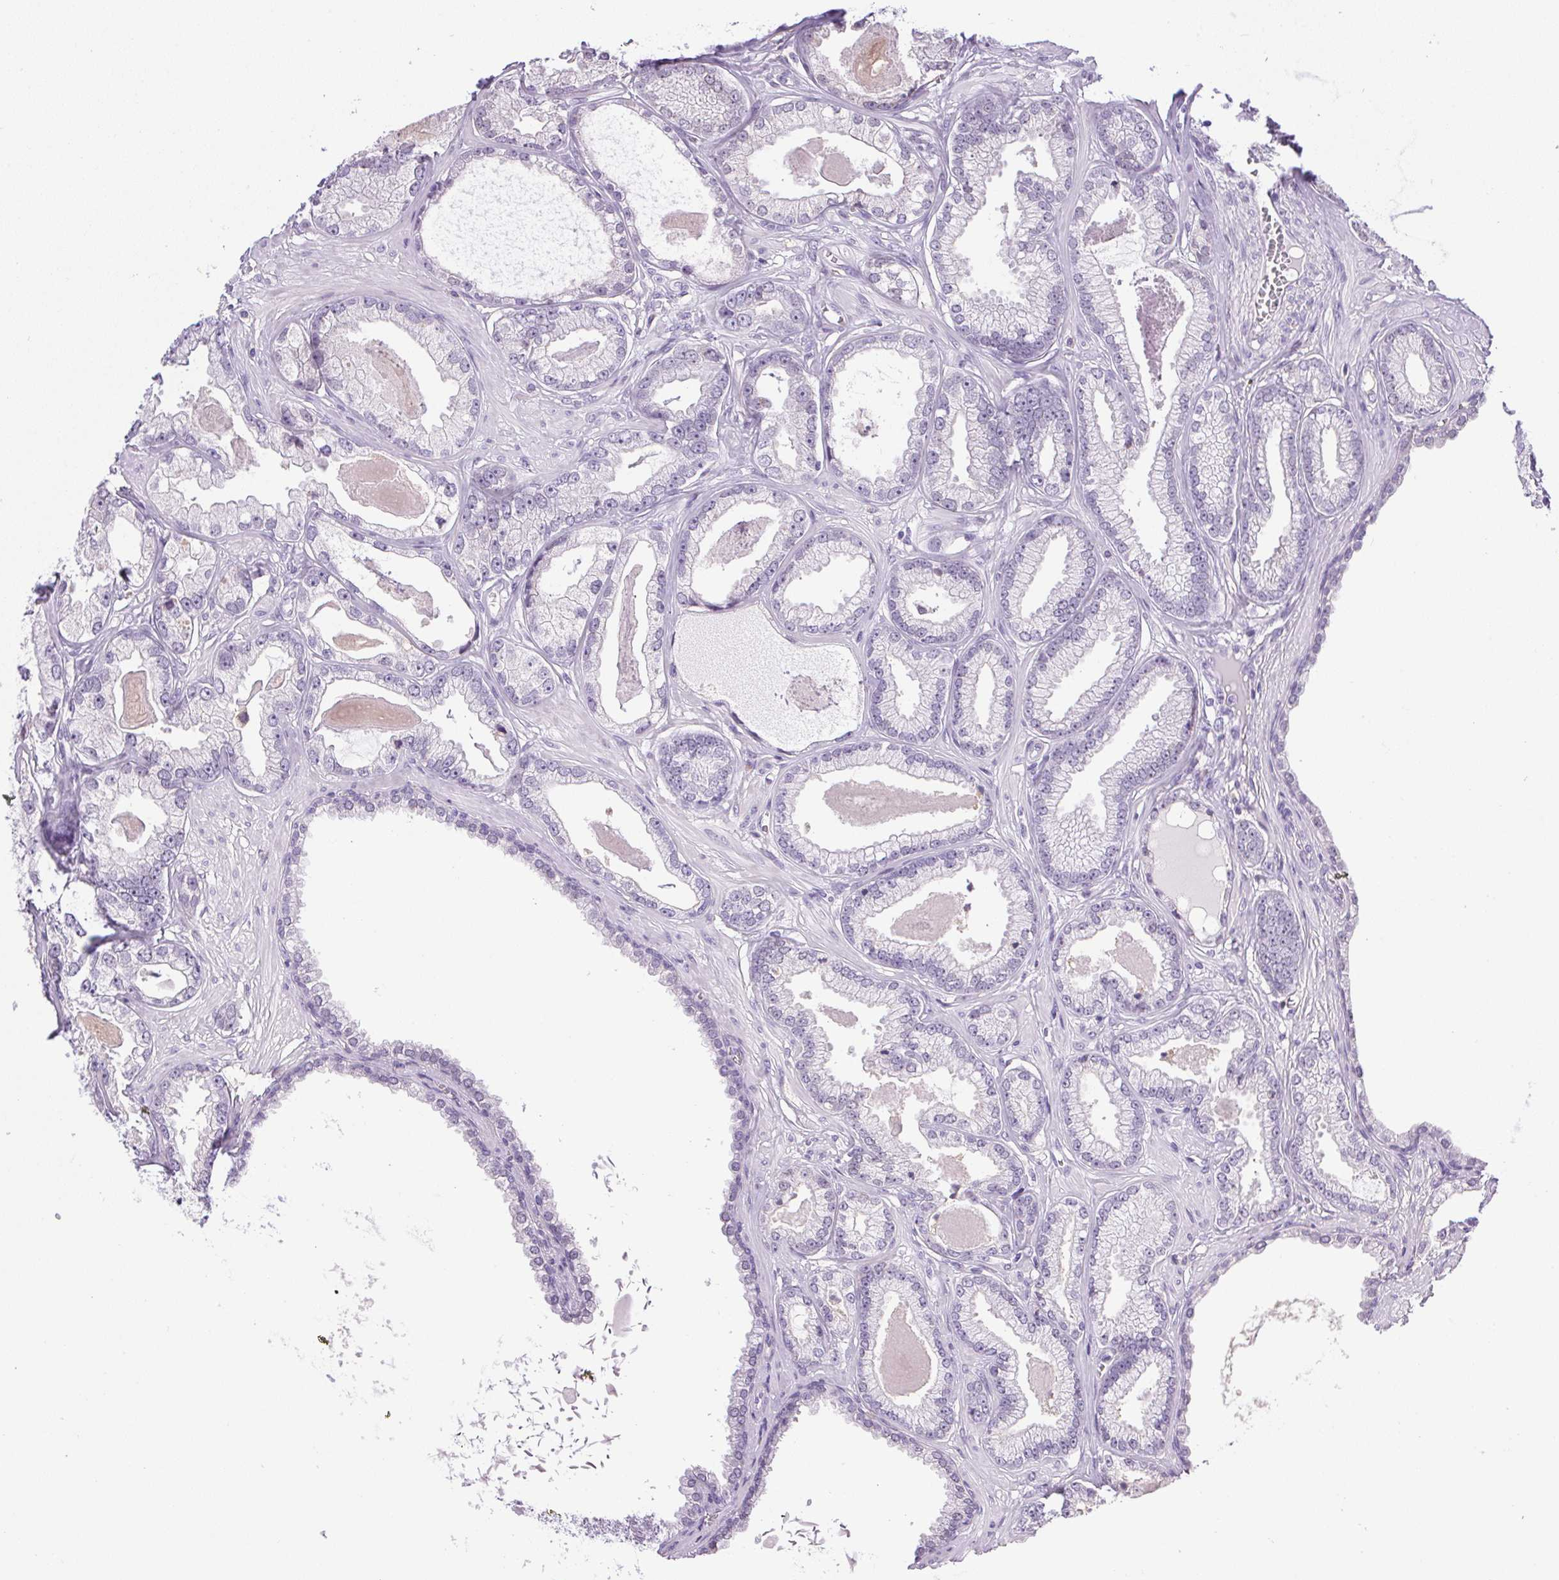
{"staining": {"intensity": "negative", "quantity": "none", "location": "none"}, "tissue": "prostate cancer", "cell_type": "Tumor cells", "image_type": "cancer", "snomed": [{"axis": "morphology", "description": "Adenocarcinoma, Low grade"}, {"axis": "topography", "description": "Prostate"}], "caption": "Low-grade adenocarcinoma (prostate) was stained to show a protein in brown. There is no significant expression in tumor cells.", "gene": "PRL", "patient": {"sex": "male", "age": 64}}